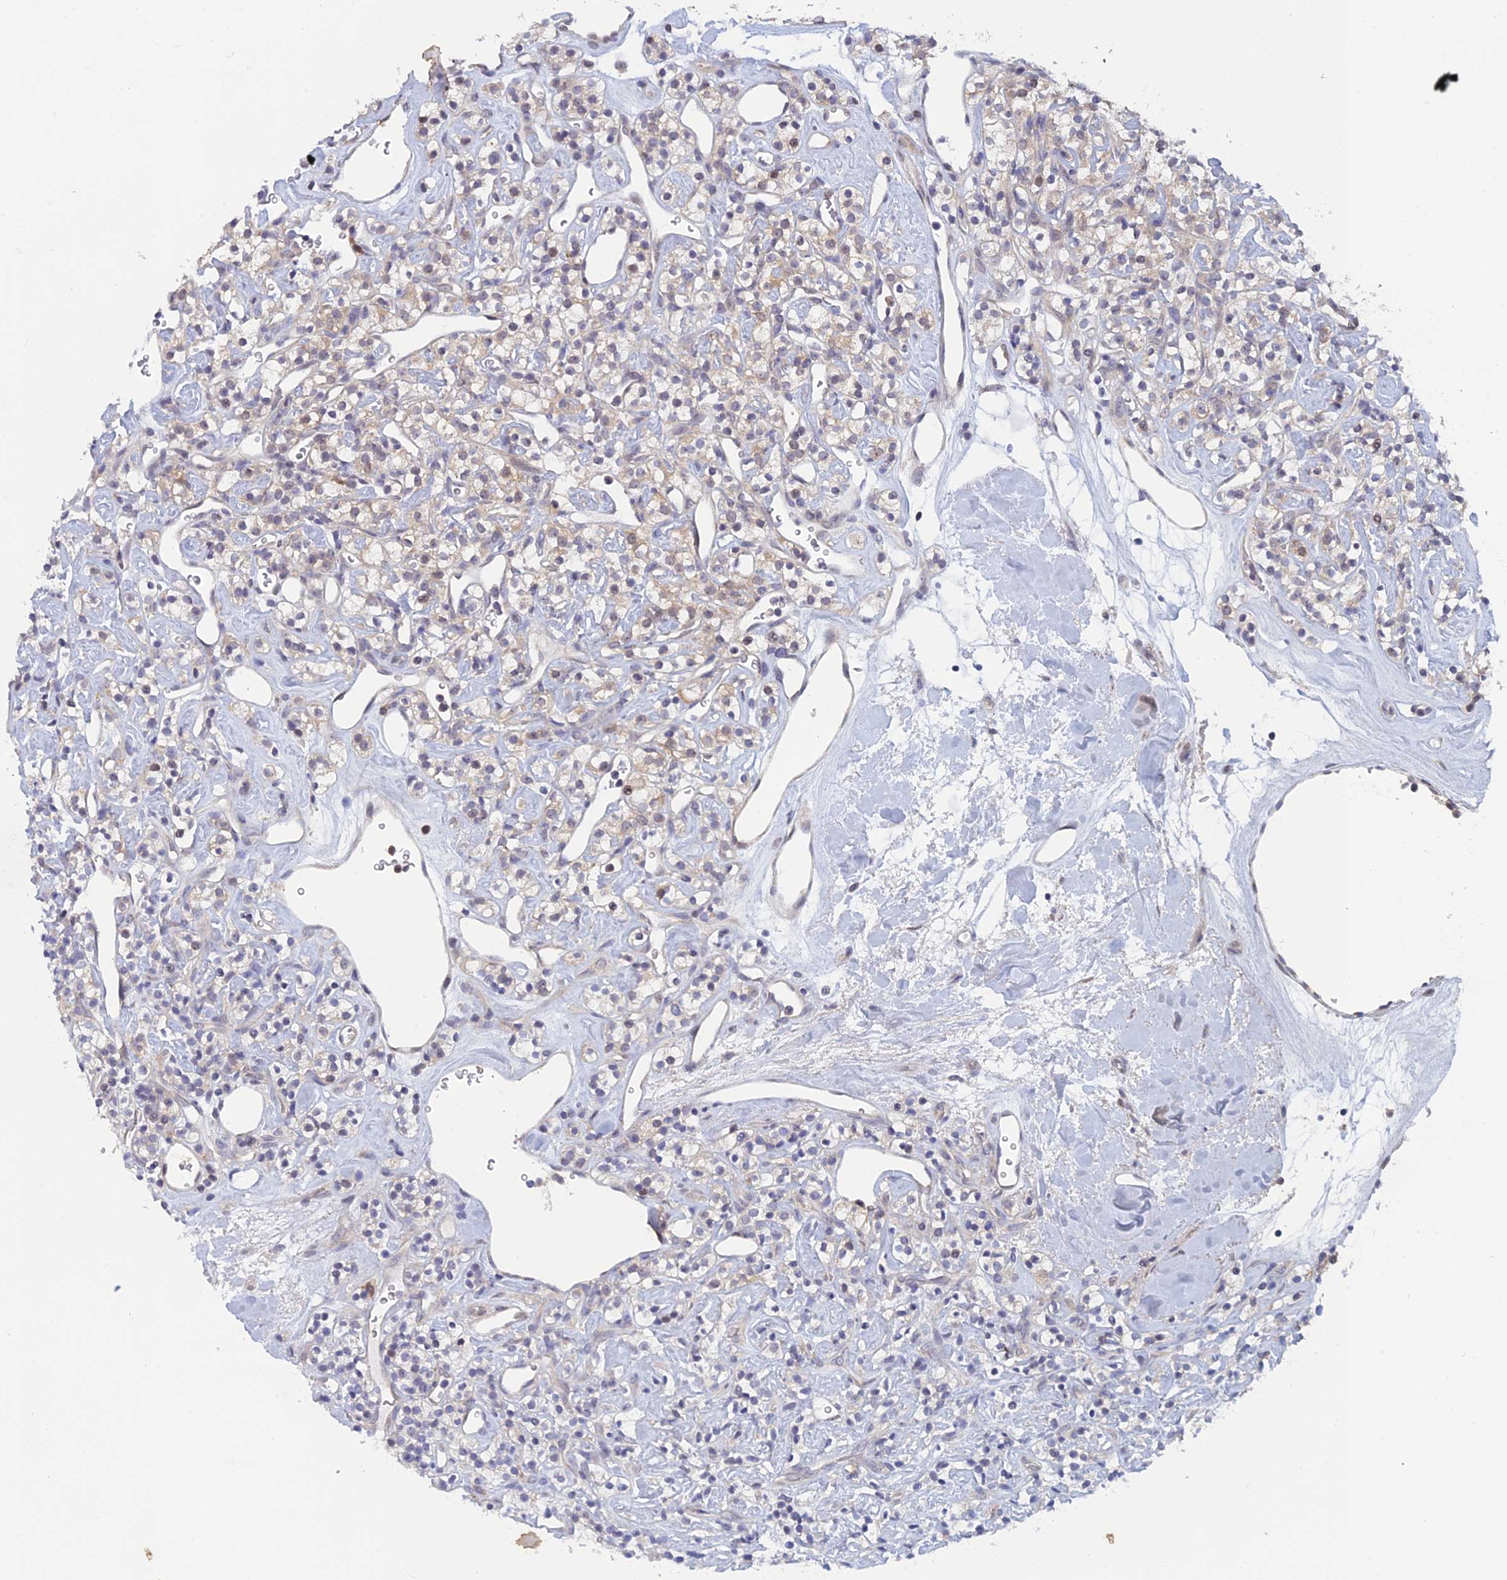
{"staining": {"intensity": "weak", "quantity": "25%-75%", "location": "cytoplasmic/membranous"}, "tissue": "renal cancer", "cell_type": "Tumor cells", "image_type": "cancer", "snomed": [{"axis": "morphology", "description": "Adenocarcinoma, NOS"}, {"axis": "topography", "description": "Kidney"}], "caption": "Tumor cells demonstrate low levels of weak cytoplasmic/membranous positivity in approximately 25%-75% of cells in human renal adenocarcinoma. The staining was performed using DAB to visualize the protein expression in brown, while the nuclei were stained in blue with hematoxylin (Magnification: 20x).", "gene": "SRA1", "patient": {"sex": "male", "age": 77}}